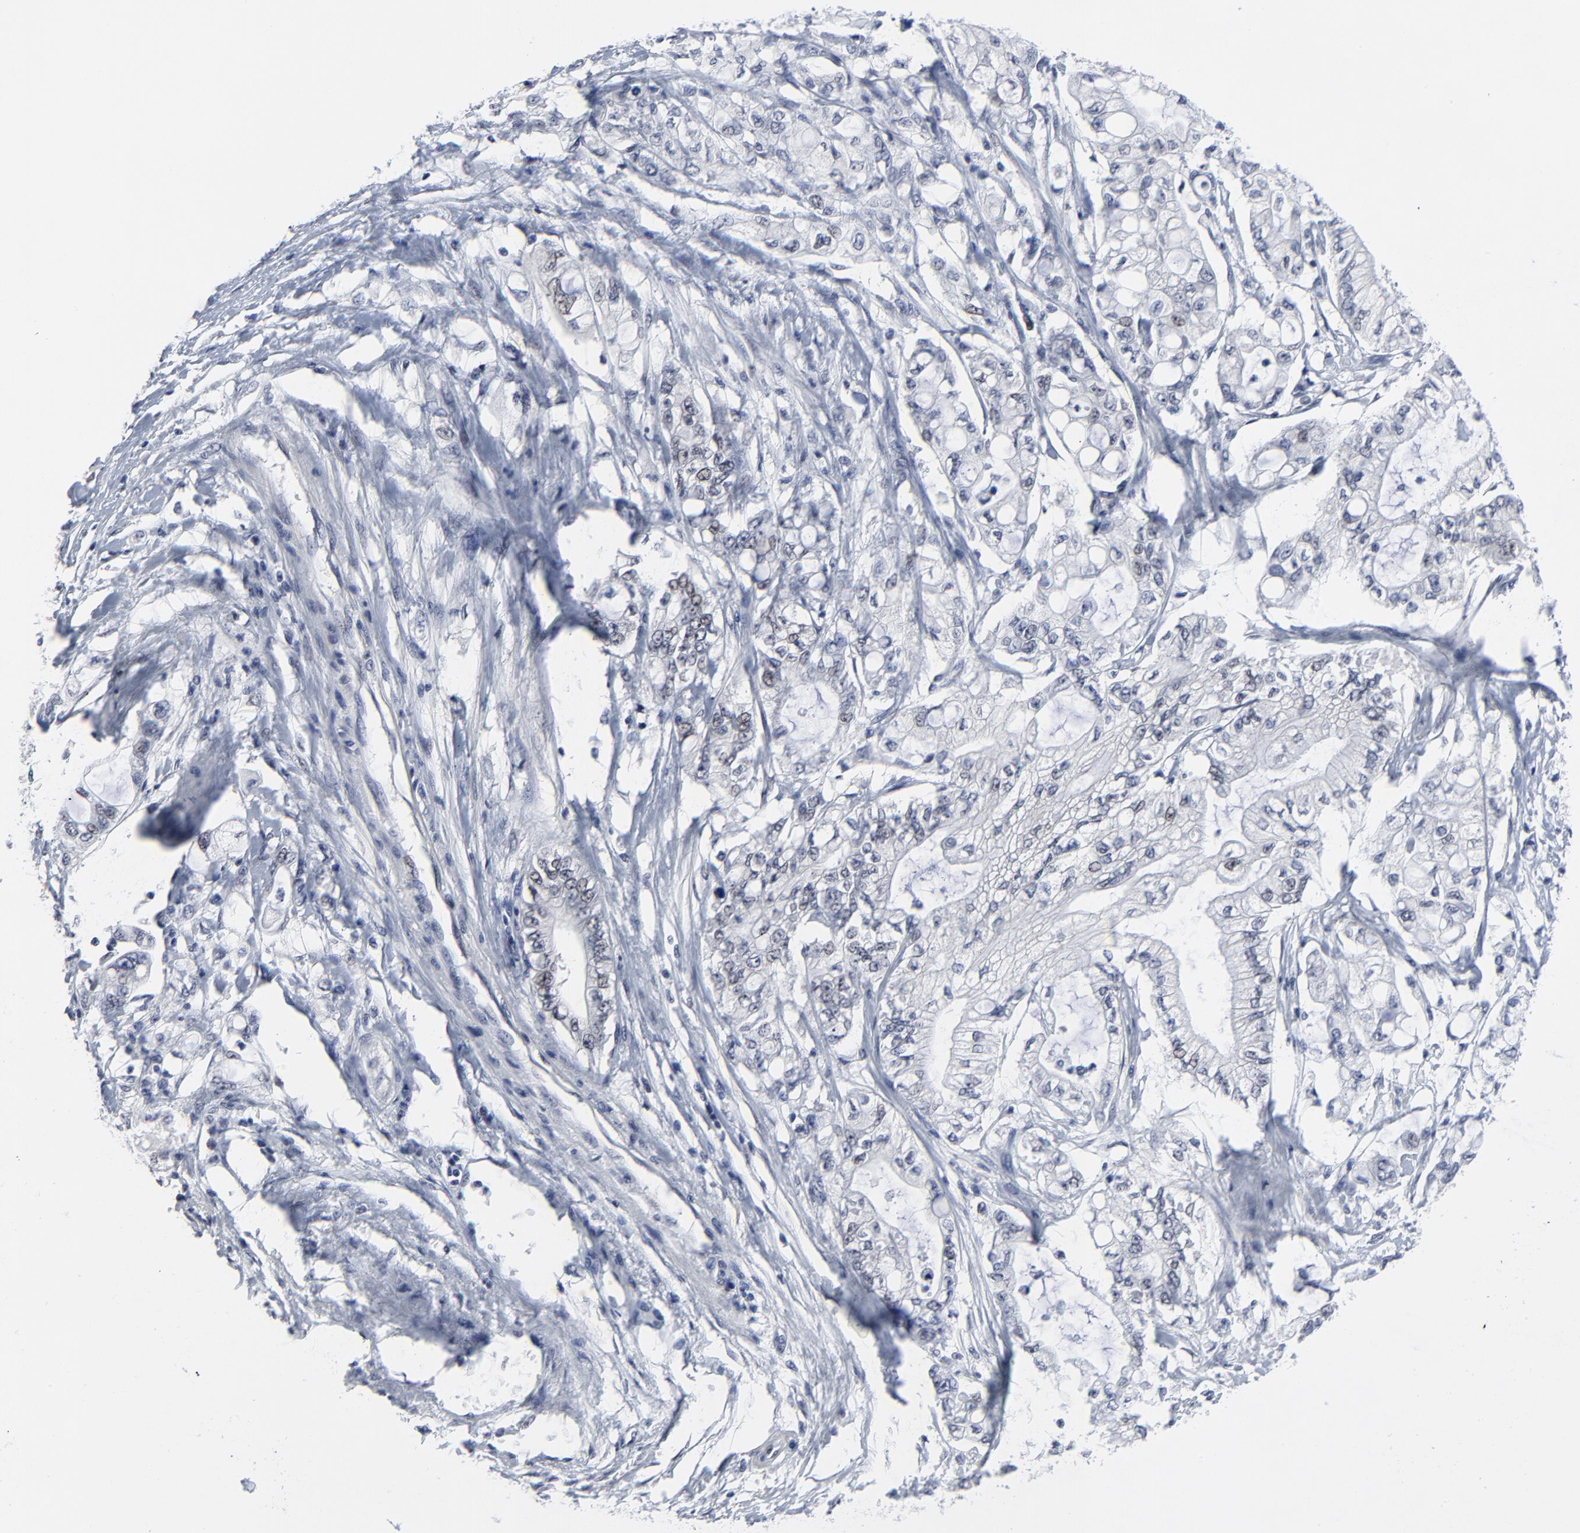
{"staining": {"intensity": "weak", "quantity": "<25%", "location": "nuclear"}, "tissue": "pancreatic cancer", "cell_type": "Tumor cells", "image_type": "cancer", "snomed": [{"axis": "morphology", "description": "Adenocarcinoma, NOS"}, {"axis": "topography", "description": "Pancreas"}], "caption": "Immunohistochemistry photomicrograph of neoplastic tissue: adenocarcinoma (pancreatic) stained with DAB (3,3'-diaminobenzidine) demonstrates no significant protein staining in tumor cells.", "gene": "ZNF589", "patient": {"sex": "male", "age": 79}}